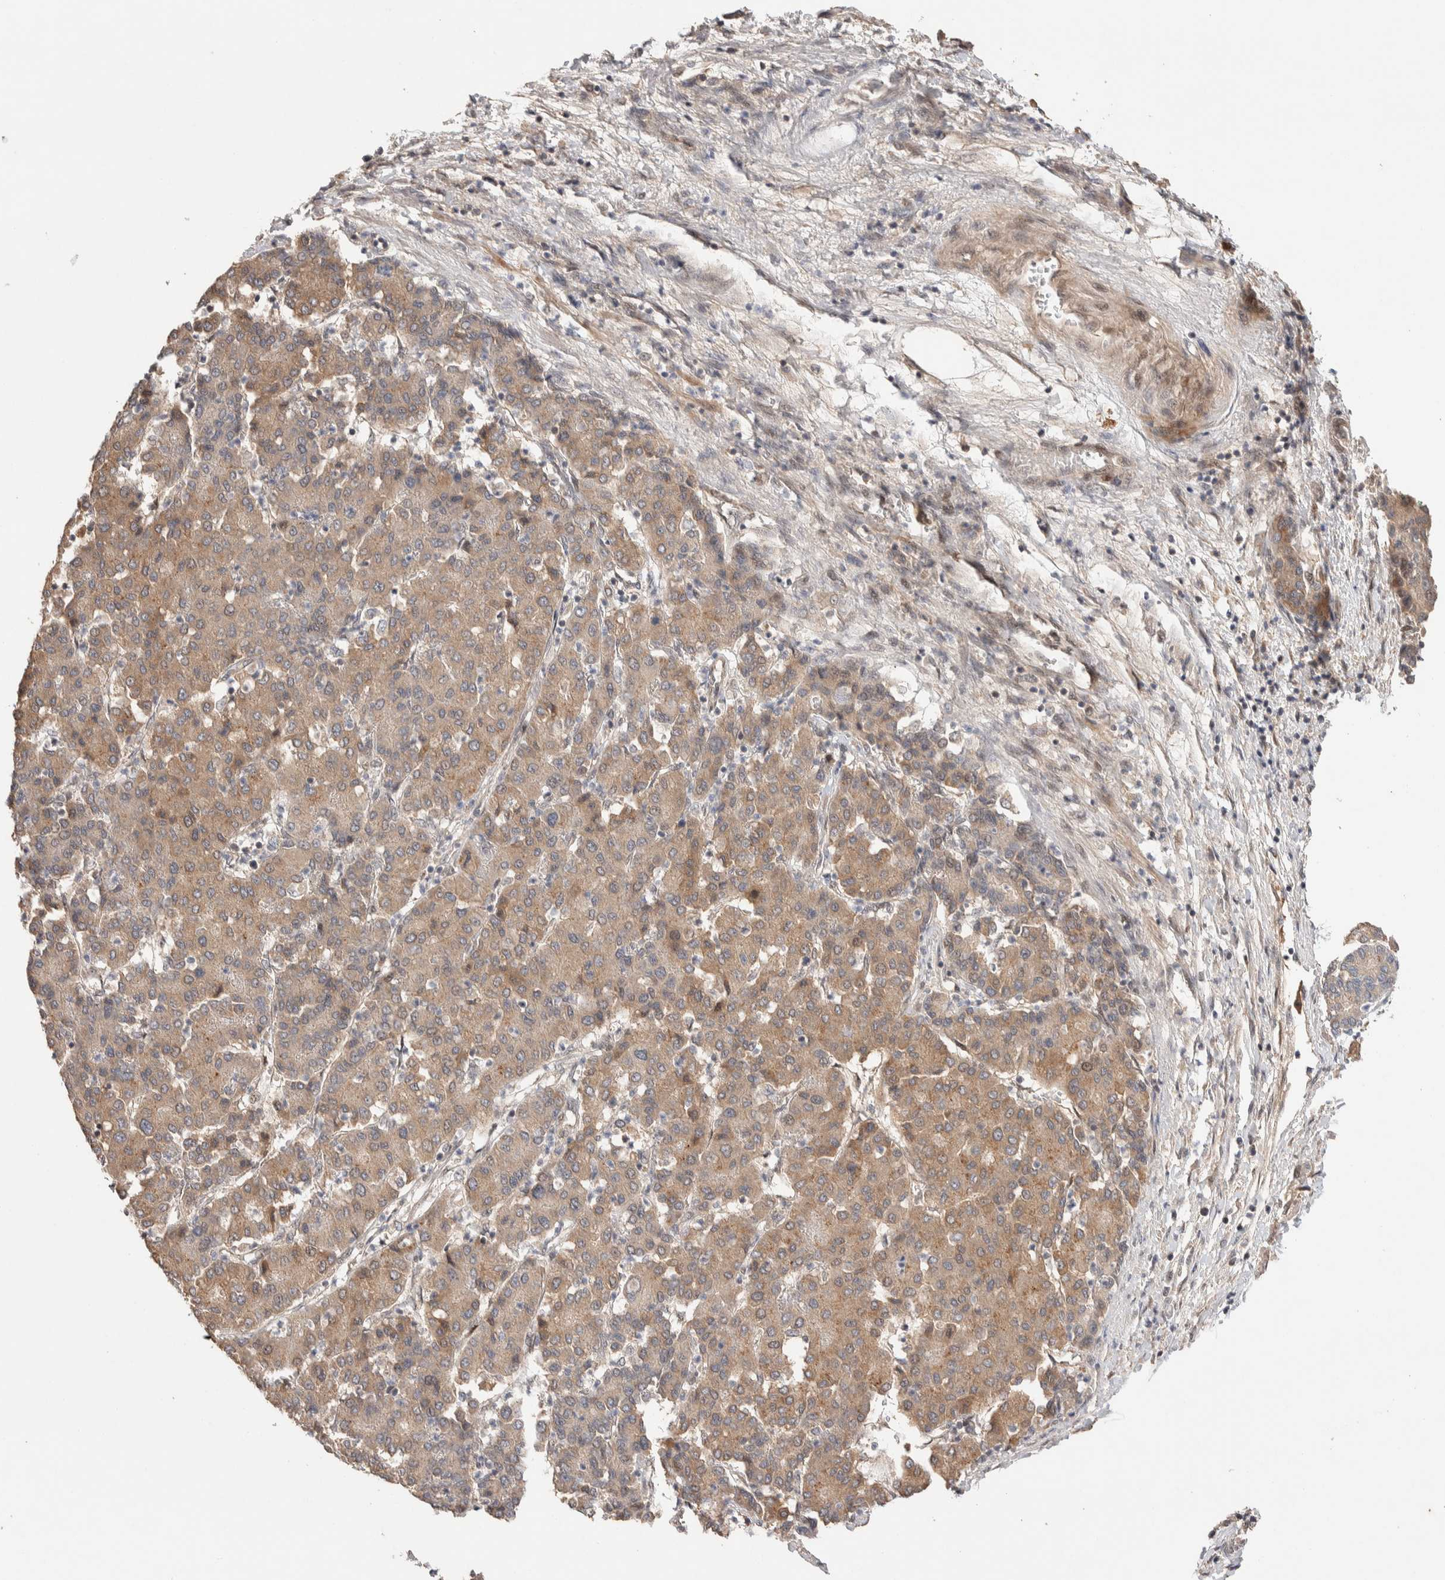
{"staining": {"intensity": "moderate", "quantity": "25%-75%", "location": "cytoplasmic/membranous"}, "tissue": "liver cancer", "cell_type": "Tumor cells", "image_type": "cancer", "snomed": [{"axis": "morphology", "description": "Carcinoma, Hepatocellular, NOS"}, {"axis": "topography", "description": "Liver"}], "caption": "Protein staining reveals moderate cytoplasmic/membranous positivity in approximately 25%-75% of tumor cells in liver cancer.", "gene": "PRDM15", "patient": {"sex": "male", "age": 65}}